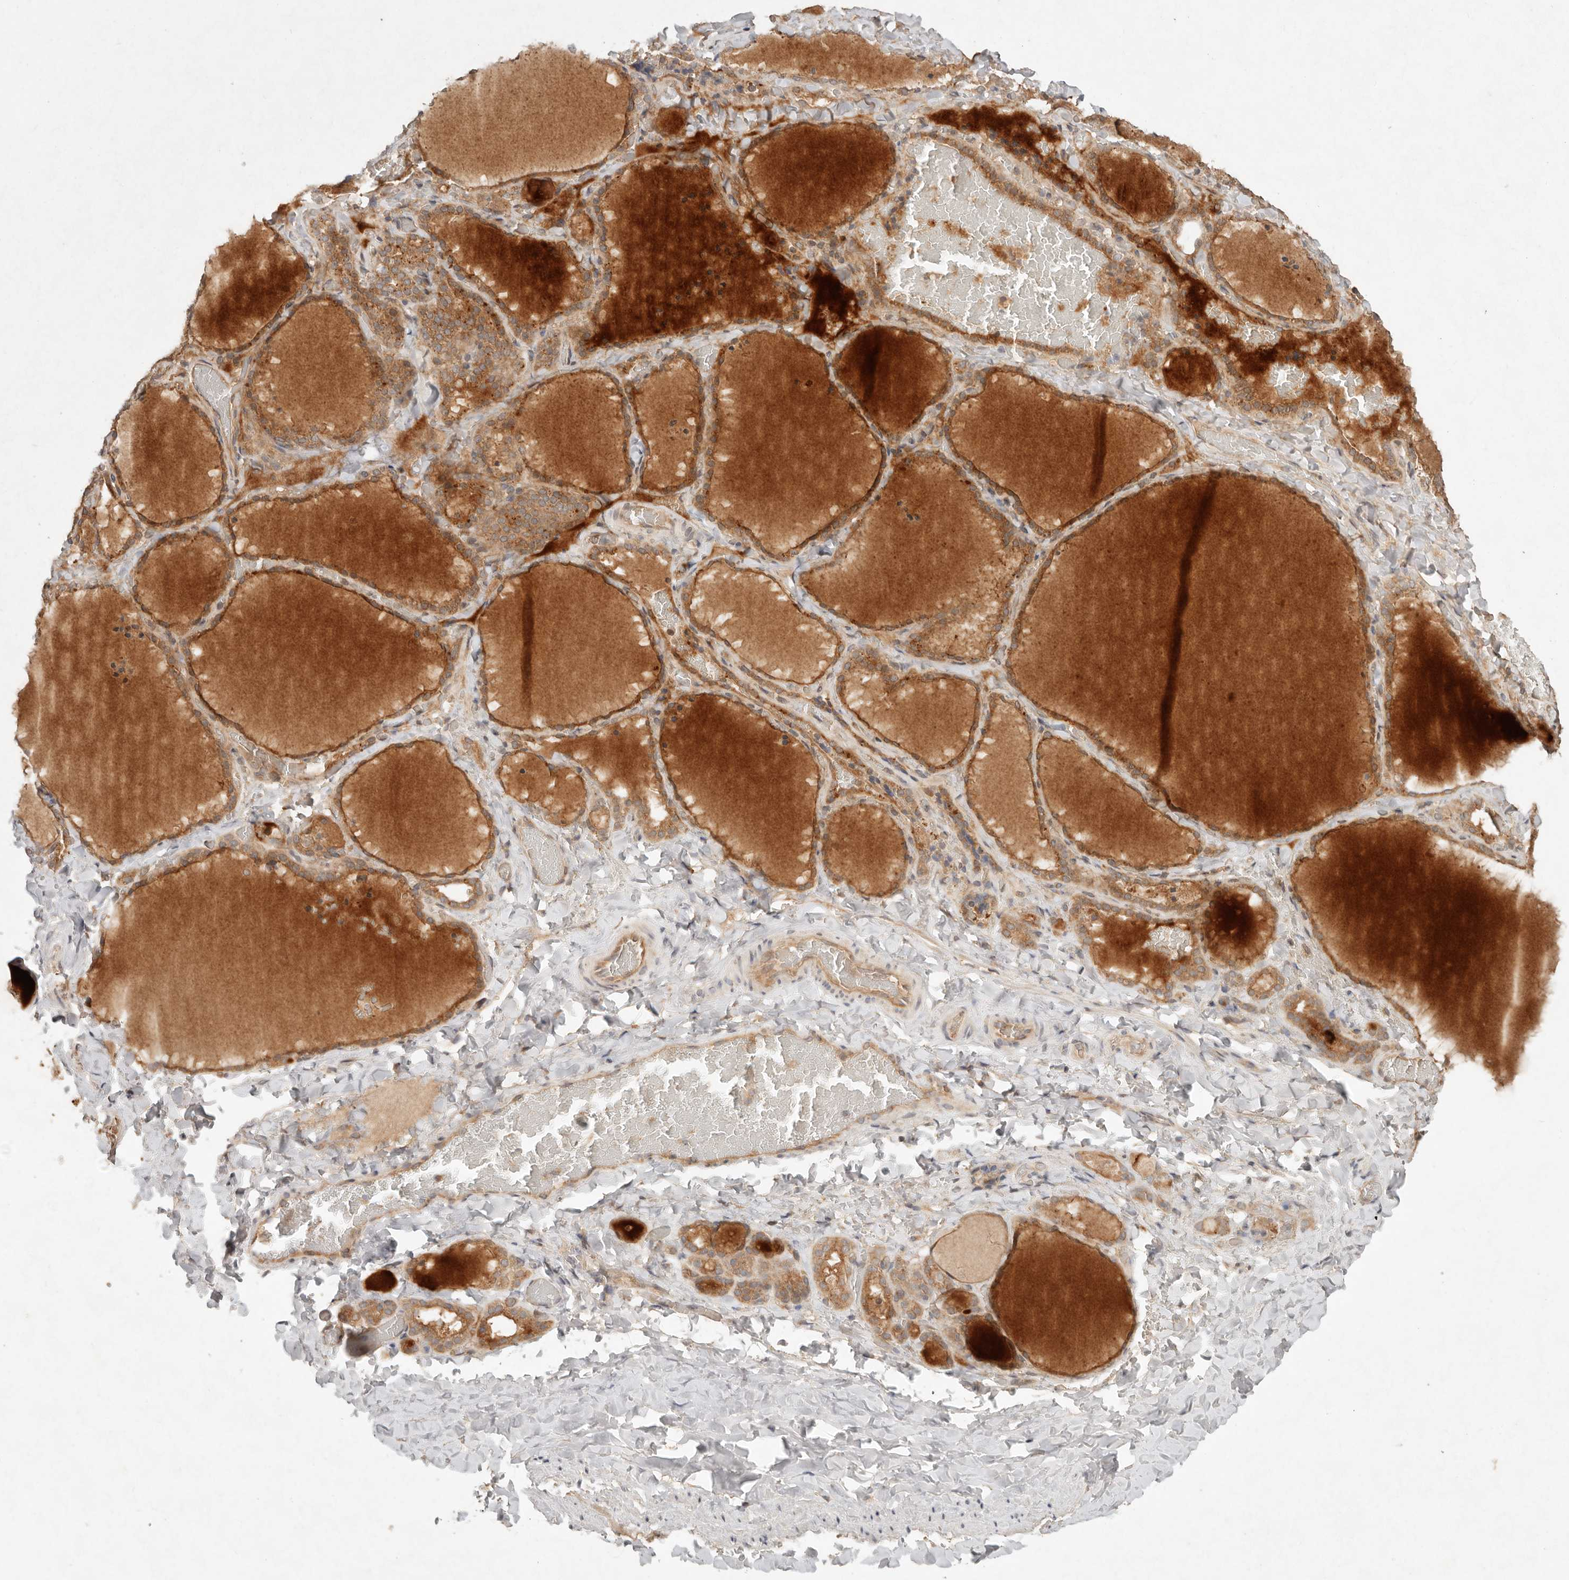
{"staining": {"intensity": "moderate", "quantity": ">75%", "location": "cytoplasmic/membranous"}, "tissue": "thyroid gland", "cell_type": "Glandular cells", "image_type": "normal", "snomed": [{"axis": "morphology", "description": "Normal tissue, NOS"}, {"axis": "topography", "description": "Thyroid gland"}], "caption": "Moderate cytoplasmic/membranous expression is present in approximately >75% of glandular cells in normal thyroid gland.", "gene": "HECTD3", "patient": {"sex": "female", "age": 22}}